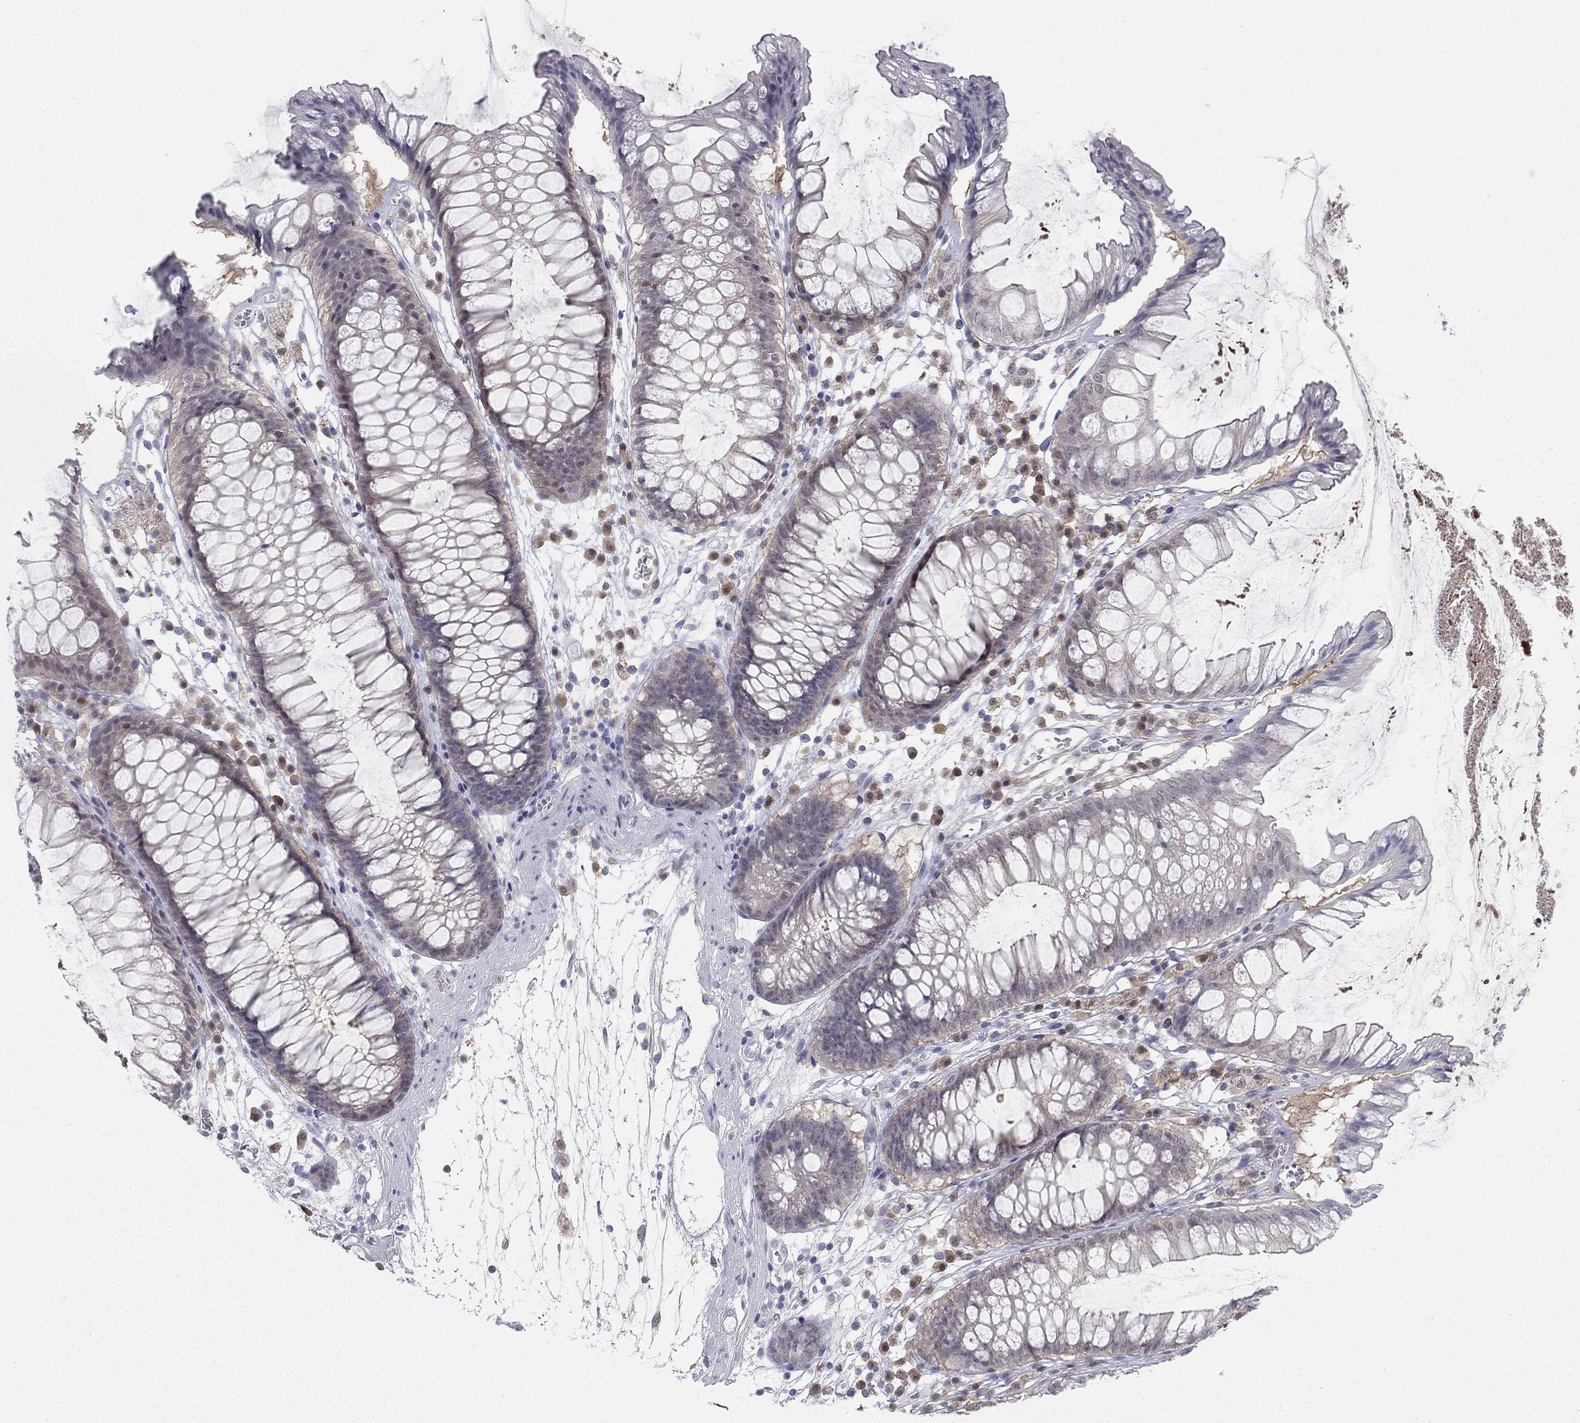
{"staining": {"intensity": "negative", "quantity": "none", "location": "none"}, "tissue": "colon", "cell_type": "Endothelial cells", "image_type": "normal", "snomed": [{"axis": "morphology", "description": "Normal tissue, NOS"}, {"axis": "morphology", "description": "Adenocarcinoma, NOS"}, {"axis": "topography", "description": "Colon"}], "caption": "This image is of benign colon stained with IHC to label a protein in brown with the nuclei are counter-stained blue. There is no expression in endothelial cells.", "gene": "PDXK", "patient": {"sex": "male", "age": 65}}